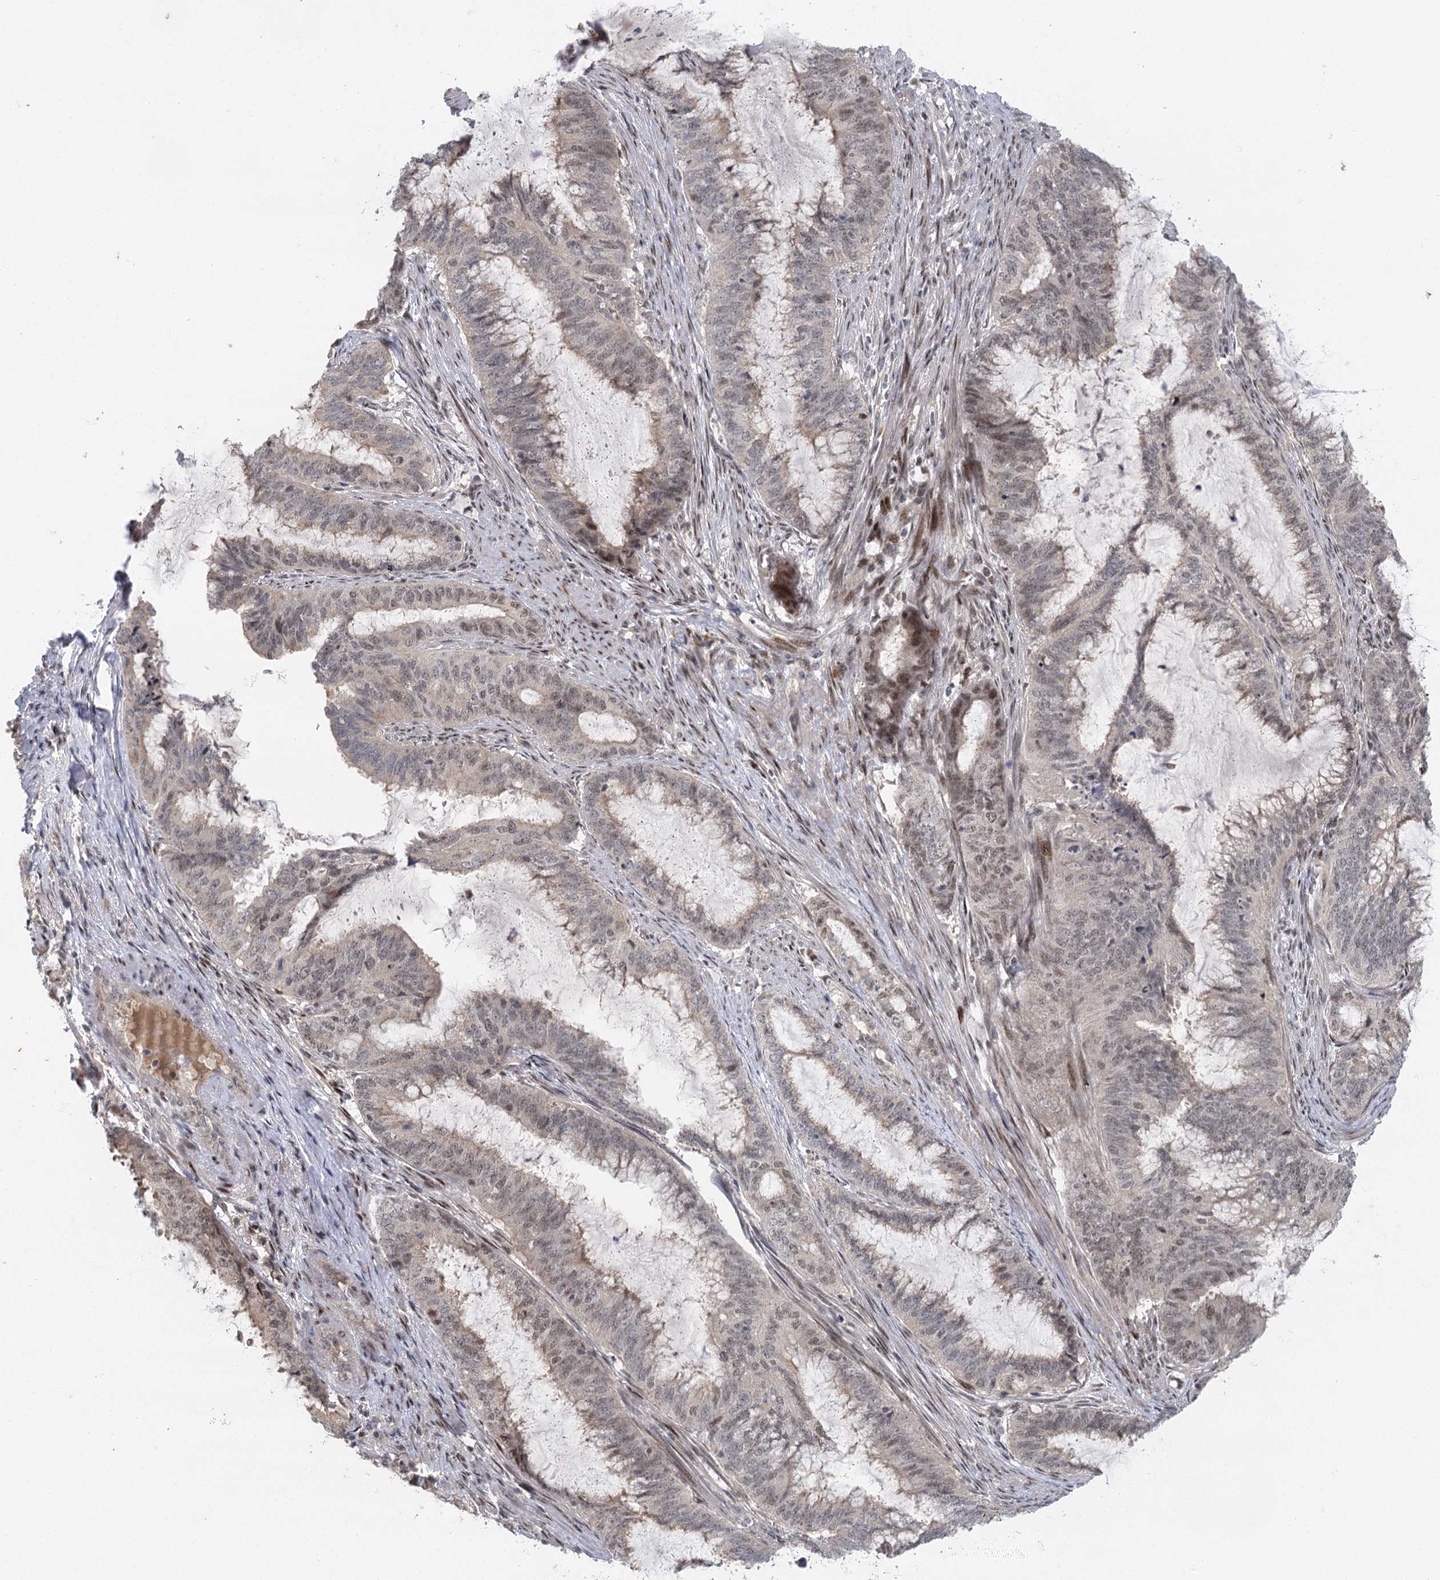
{"staining": {"intensity": "weak", "quantity": "<25%", "location": "nuclear"}, "tissue": "endometrial cancer", "cell_type": "Tumor cells", "image_type": "cancer", "snomed": [{"axis": "morphology", "description": "Adenocarcinoma, NOS"}, {"axis": "topography", "description": "Endometrium"}], "caption": "The photomicrograph displays no significant staining in tumor cells of endometrial cancer (adenocarcinoma).", "gene": "IL11RA", "patient": {"sex": "female", "age": 51}}